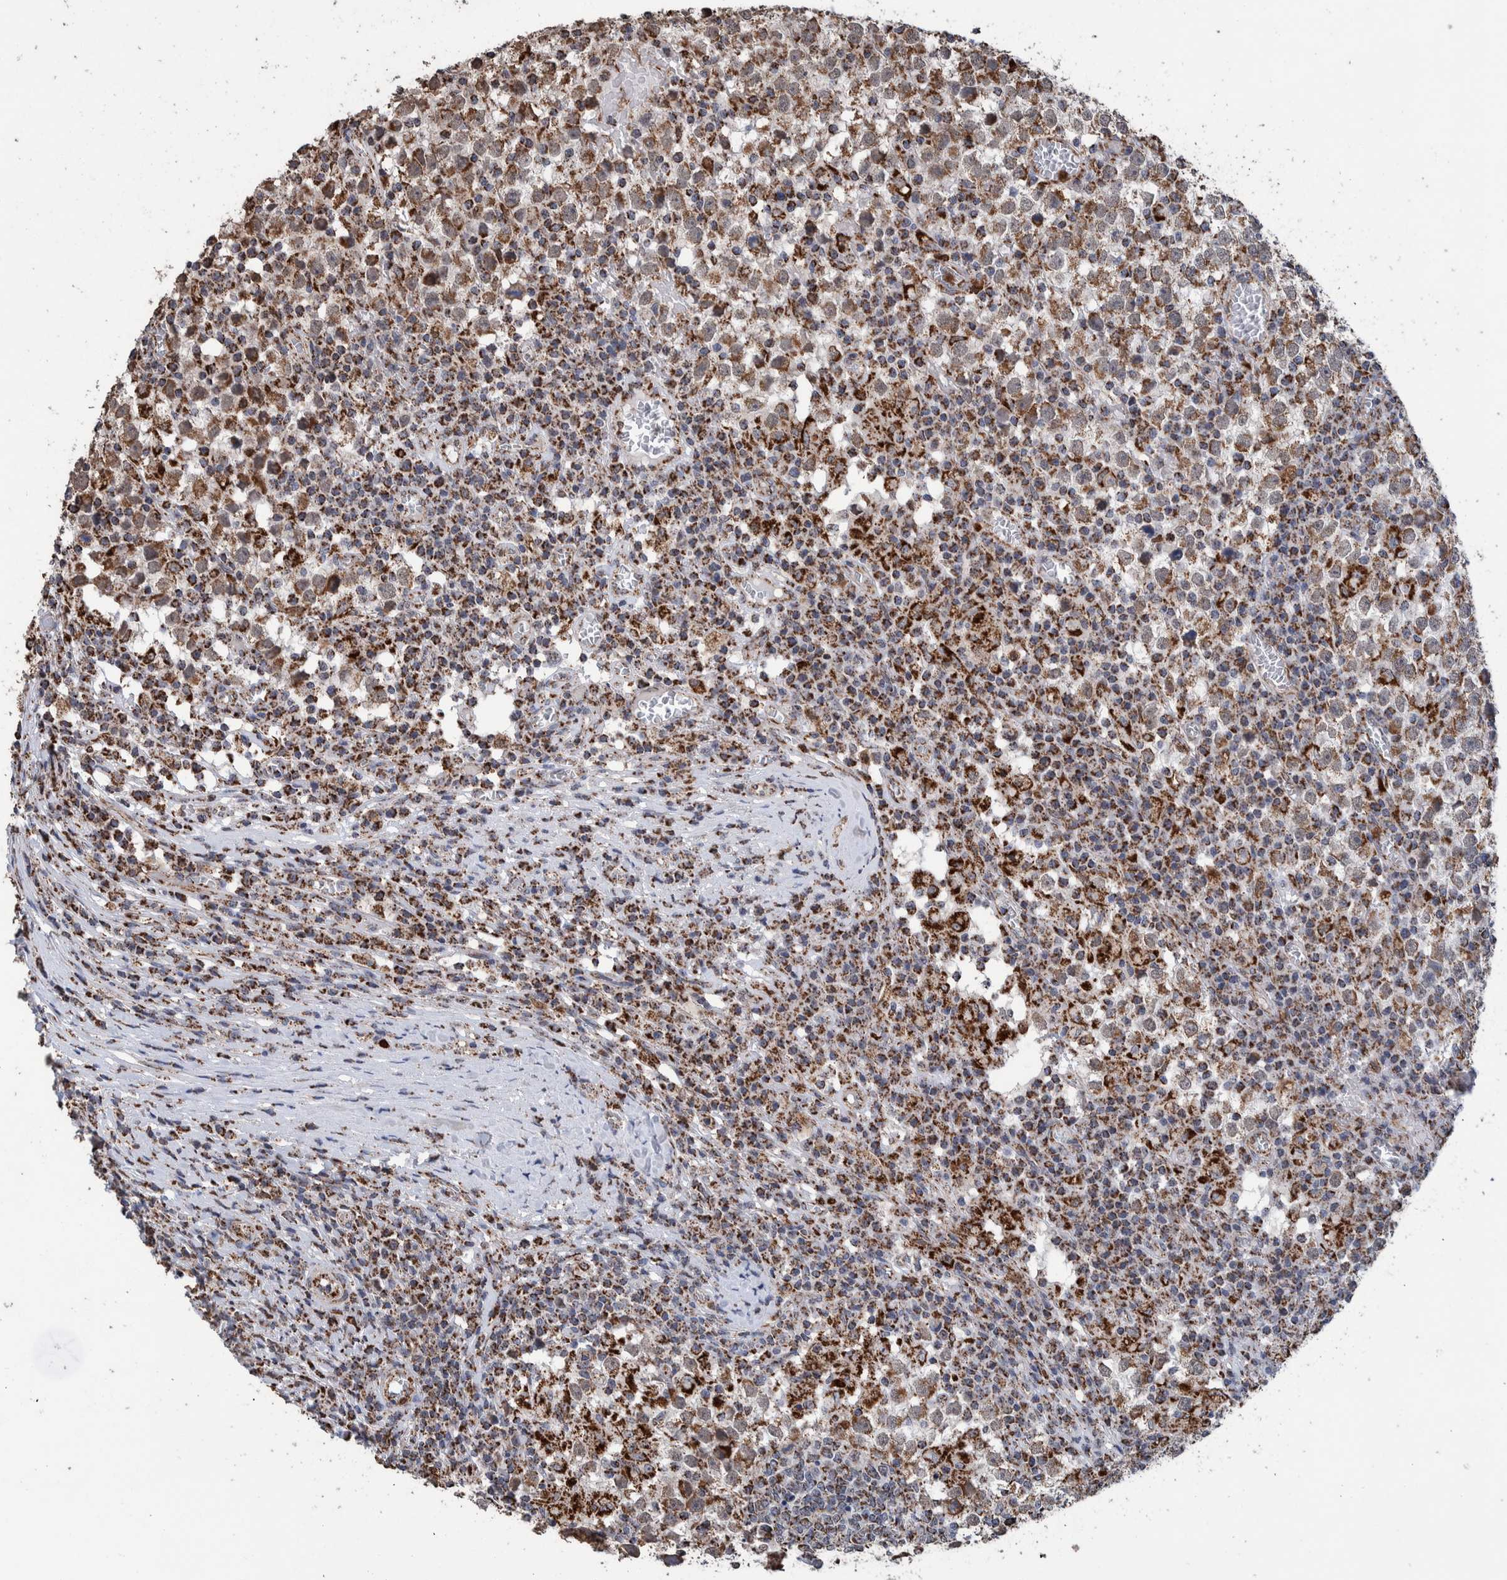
{"staining": {"intensity": "moderate", "quantity": ">75%", "location": "cytoplasmic/membranous"}, "tissue": "testis cancer", "cell_type": "Tumor cells", "image_type": "cancer", "snomed": [{"axis": "morphology", "description": "Seminoma, NOS"}, {"axis": "topography", "description": "Testis"}], "caption": "Brown immunohistochemical staining in human testis cancer demonstrates moderate cytoplasmic/membranous positivity in approximately >75% of tumor cells.", "gene": "DECR1", "patient": {"sex": "male", "age": 65}}